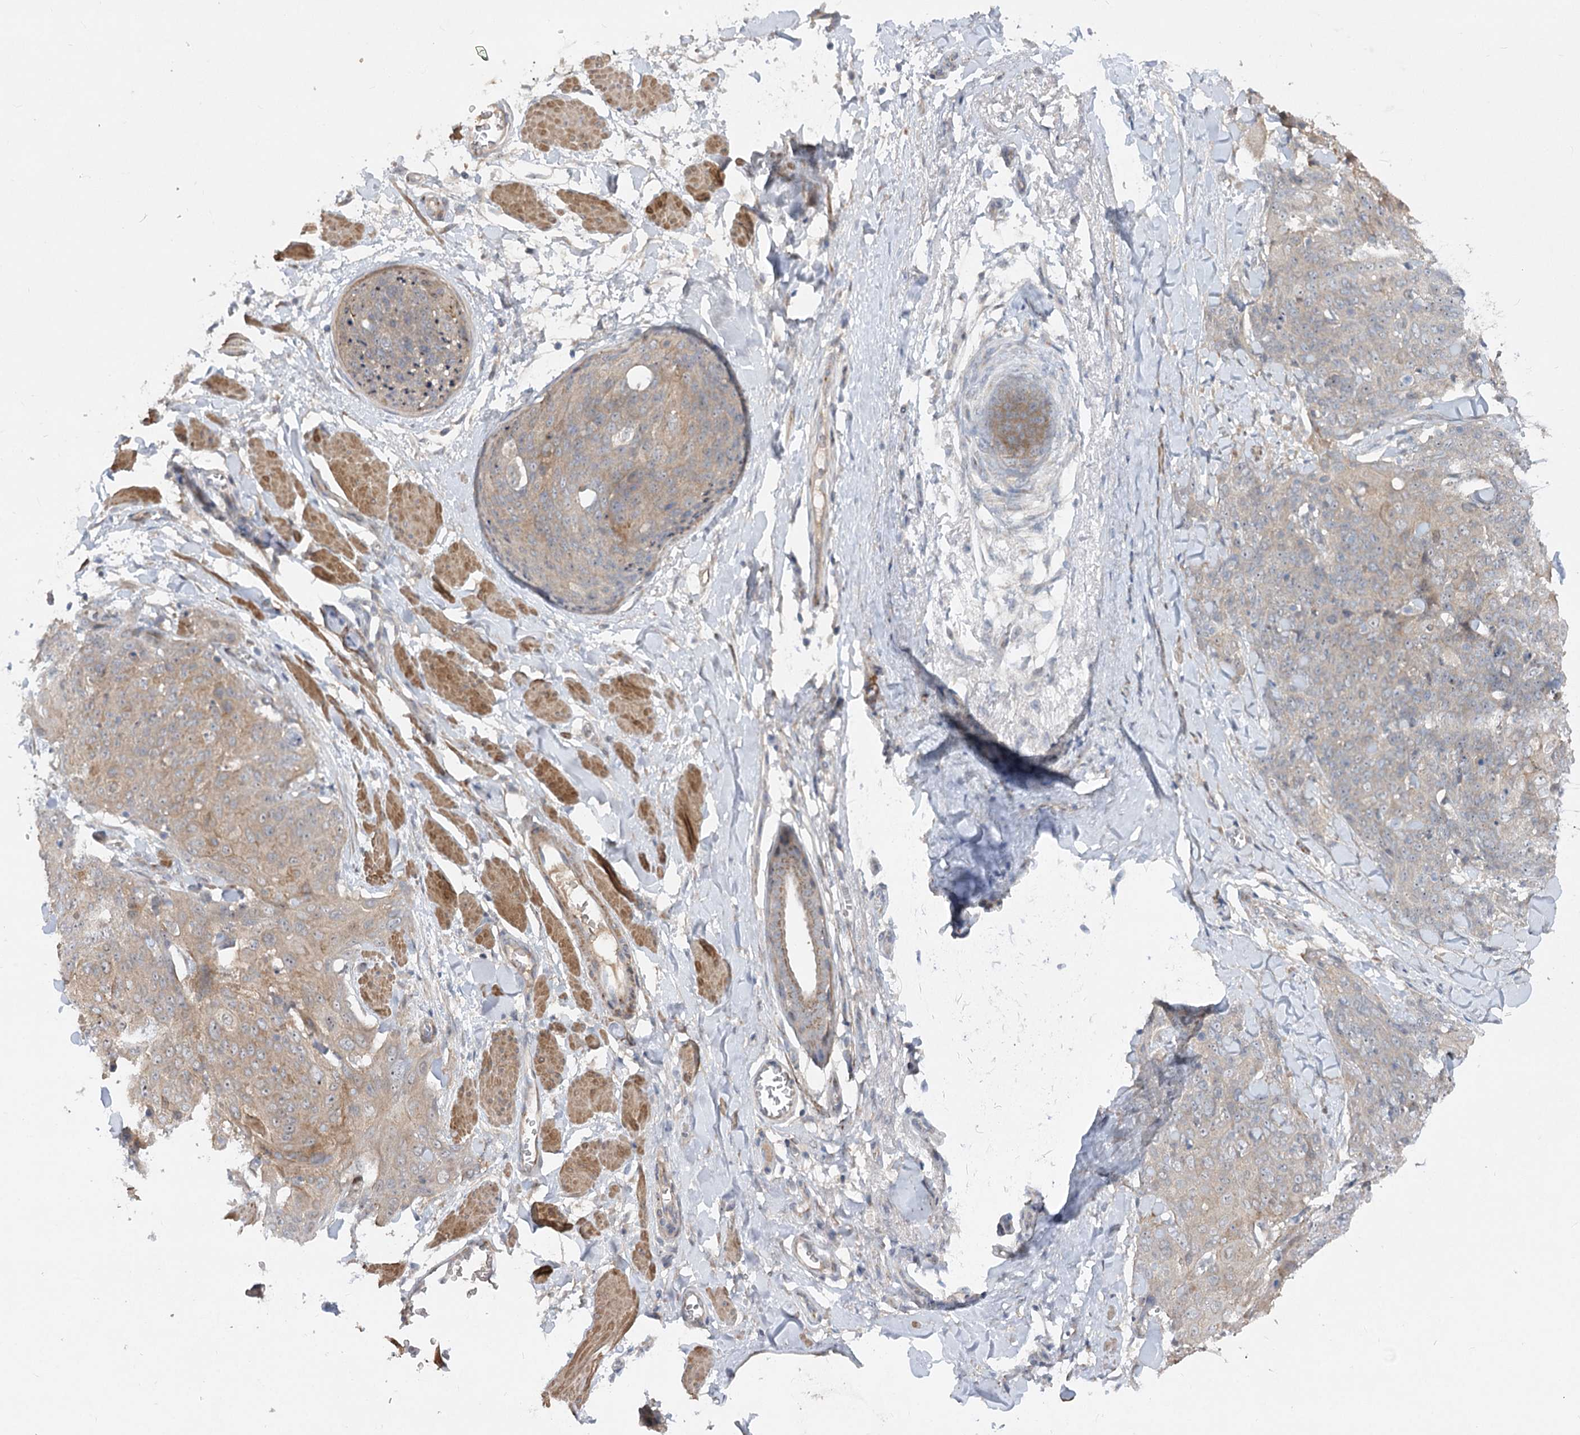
{"staining": {"intensity": "weak", "quantity": "25%-75%", "location": "cytoplasmic/membranous"}, "tissue": "skin cancer", "cell_type": "Tumor cells", "image_type": "cancer", "snomed": [{"axis": "morphology", "description": "Squamous cell carcinoma, NOS"}, {"axis": "topography", "description": "Skin"}, {"axis": "topography", "description": "Vulva"}], "caption": "DAB (3,3'-diaminobenzidine) immunohistochemical staining of skin squamous cell carcinoma exhibits weak cytoplasmic/membranous protein positivity in about 25%-75% of tumor cells.", "gene": "FGF19", "patient": {"sex": "female", "age": 85}}